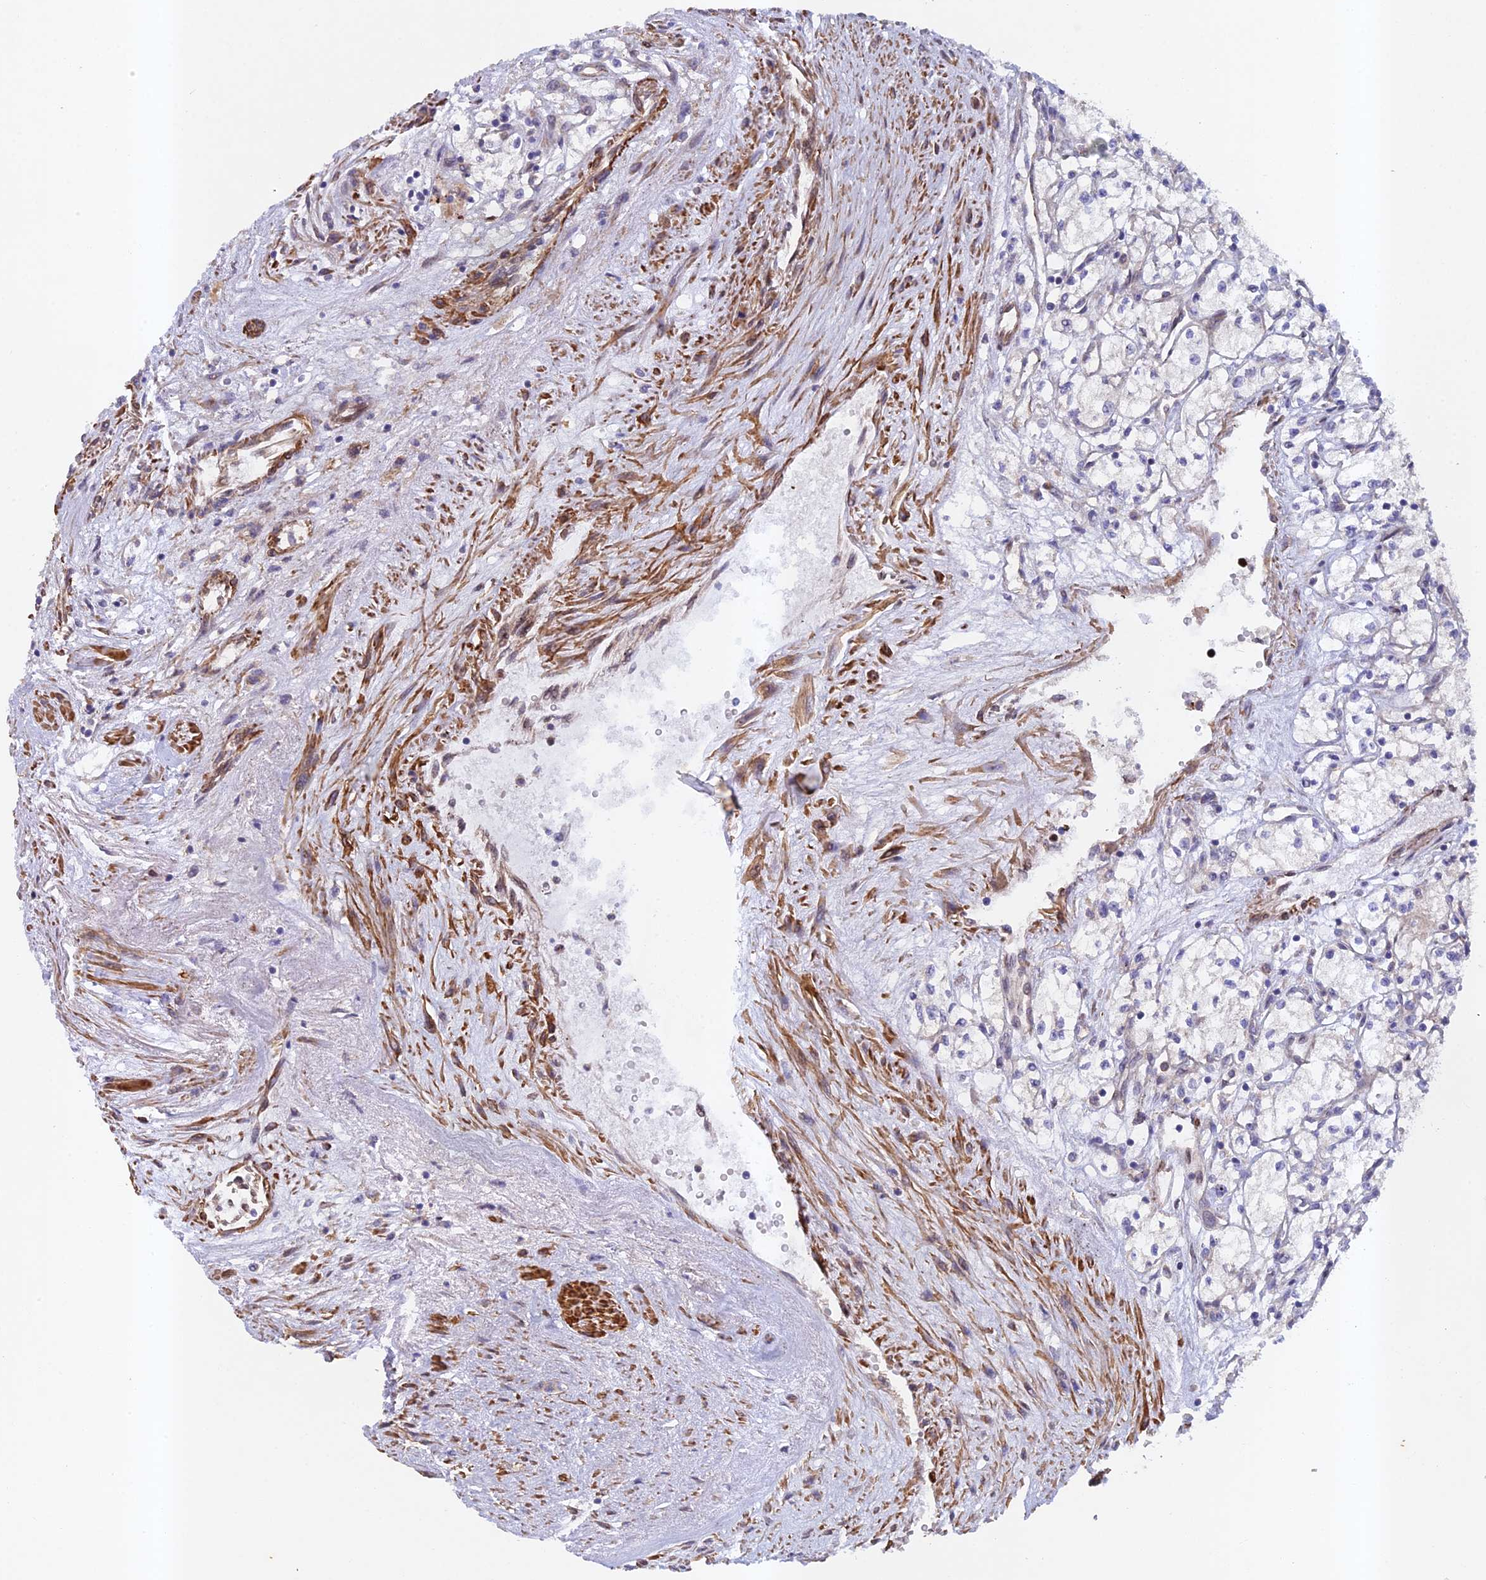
{"staining": {"intensity": "negative", "quantity": "none", "location": "none"}, "tissue": "renal cancer", "cell_type": "Tumor cells", "image_type": "cancer", "snomed": [{"axis": "morphology", "description": "Adenocarcinoma, NOS"}, {"axis": "topography", "description": "Kidney"}], "caption": "Immunohistochemistry of renal cancer (adenocarcinoma) shows no expression in tumor cells.", "gene": "RALGAPA2", "patient": {"sex": "male", "age": 59}}